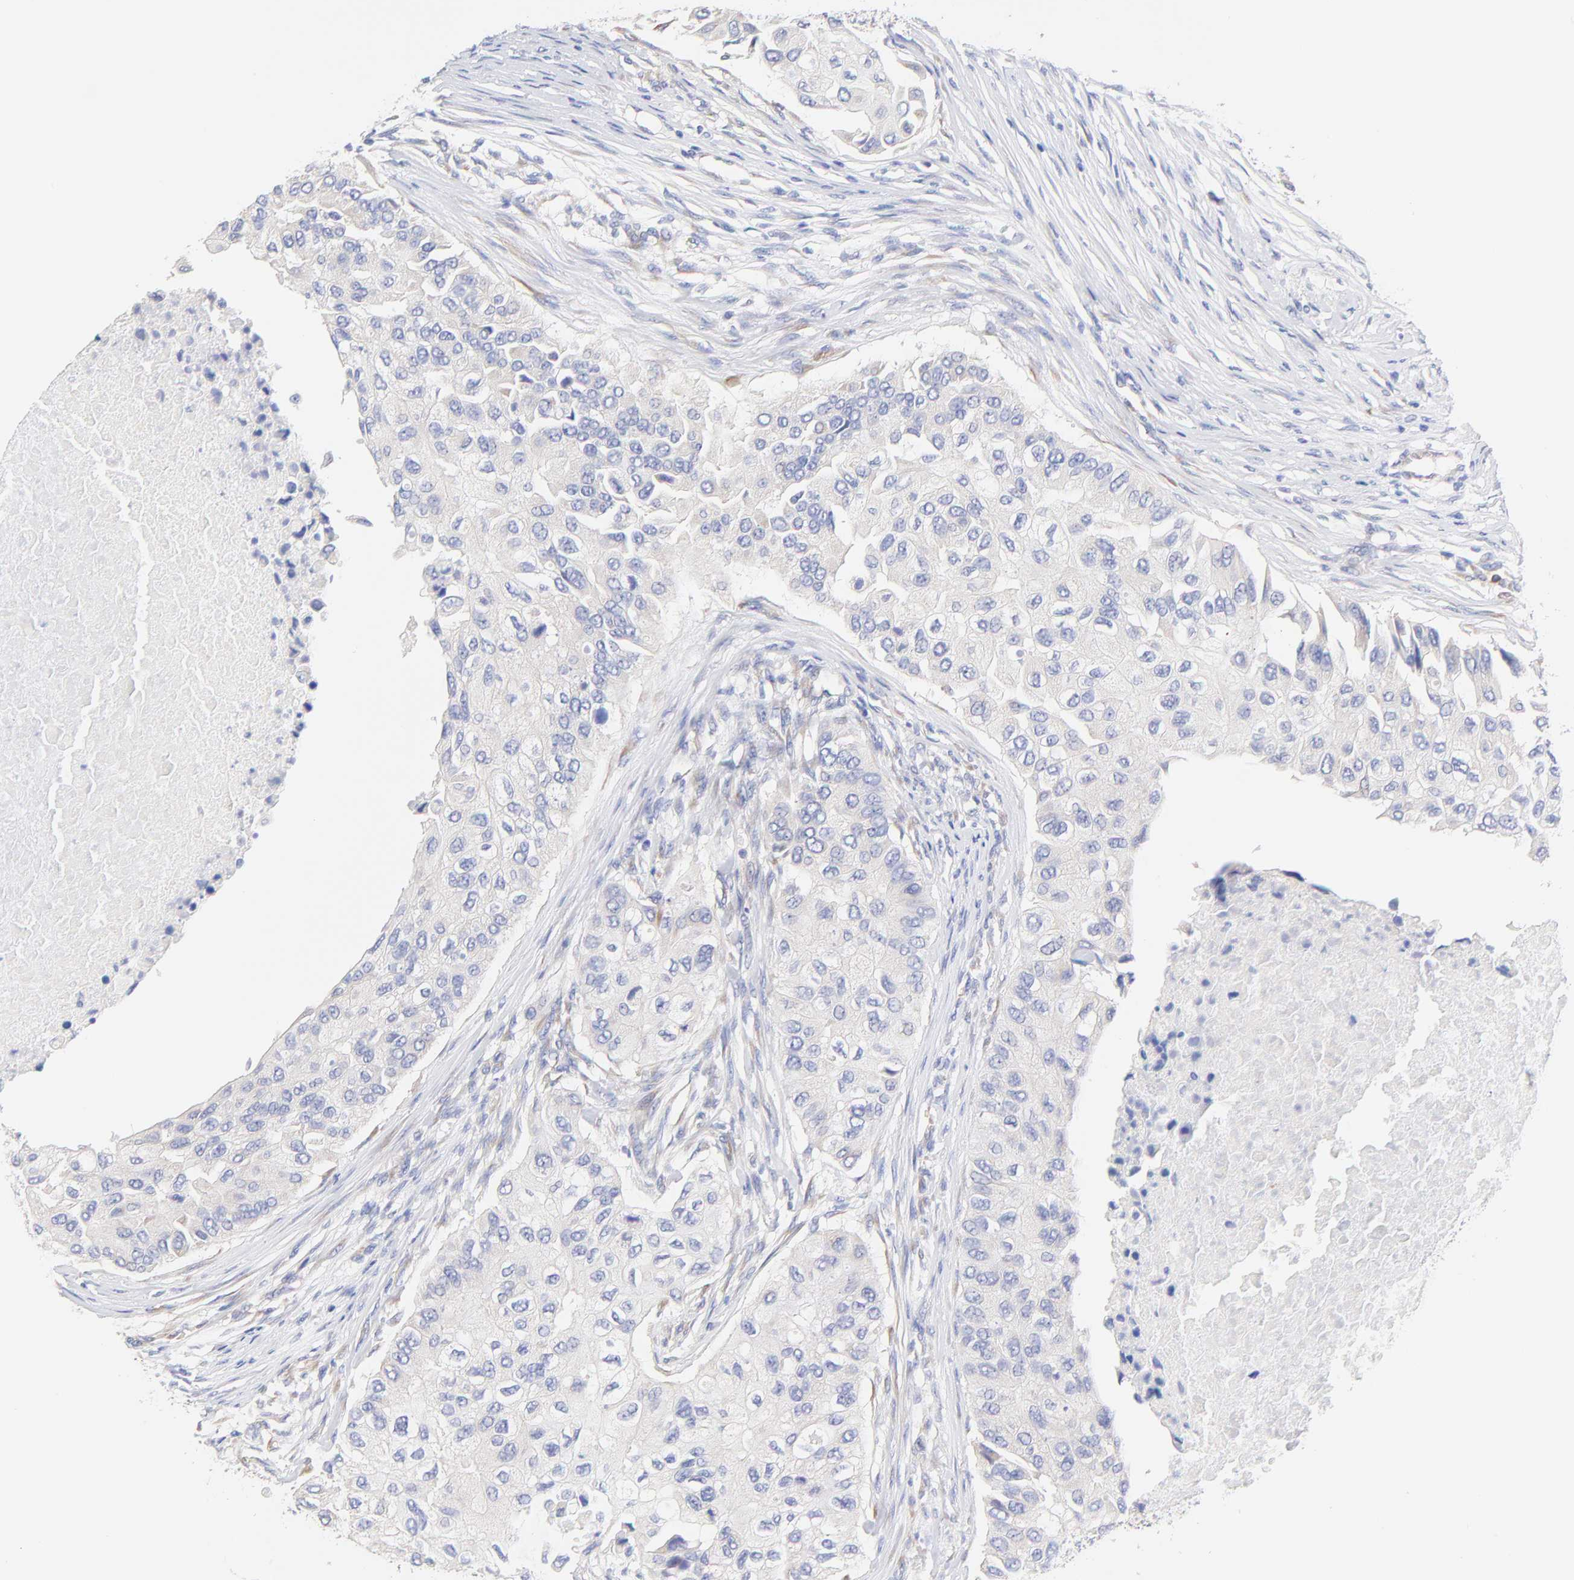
{"staining": {"intensity": "weak", "quantity": "<25%", "location": "cytoplasmic/membranous"}, "tissue": "breast cancer", "cell_type": "Tumor cells", "image_type": "cancer", "snomed": [{"axis": "morphology", "description": "Normal tissue, NOS"}, {"axis": "morphology", "description": "Duct carcinoma"}, {"axis": "topography", "description": "Breast"}], "caption": "Immunohistochemistry photomicrograph of breast cancer stained for a protein (brown), which demonstrates no positivity in tumor cells.", "gene": "TNFRSF13C", "patient": {"sex": "female", "age": 49}}